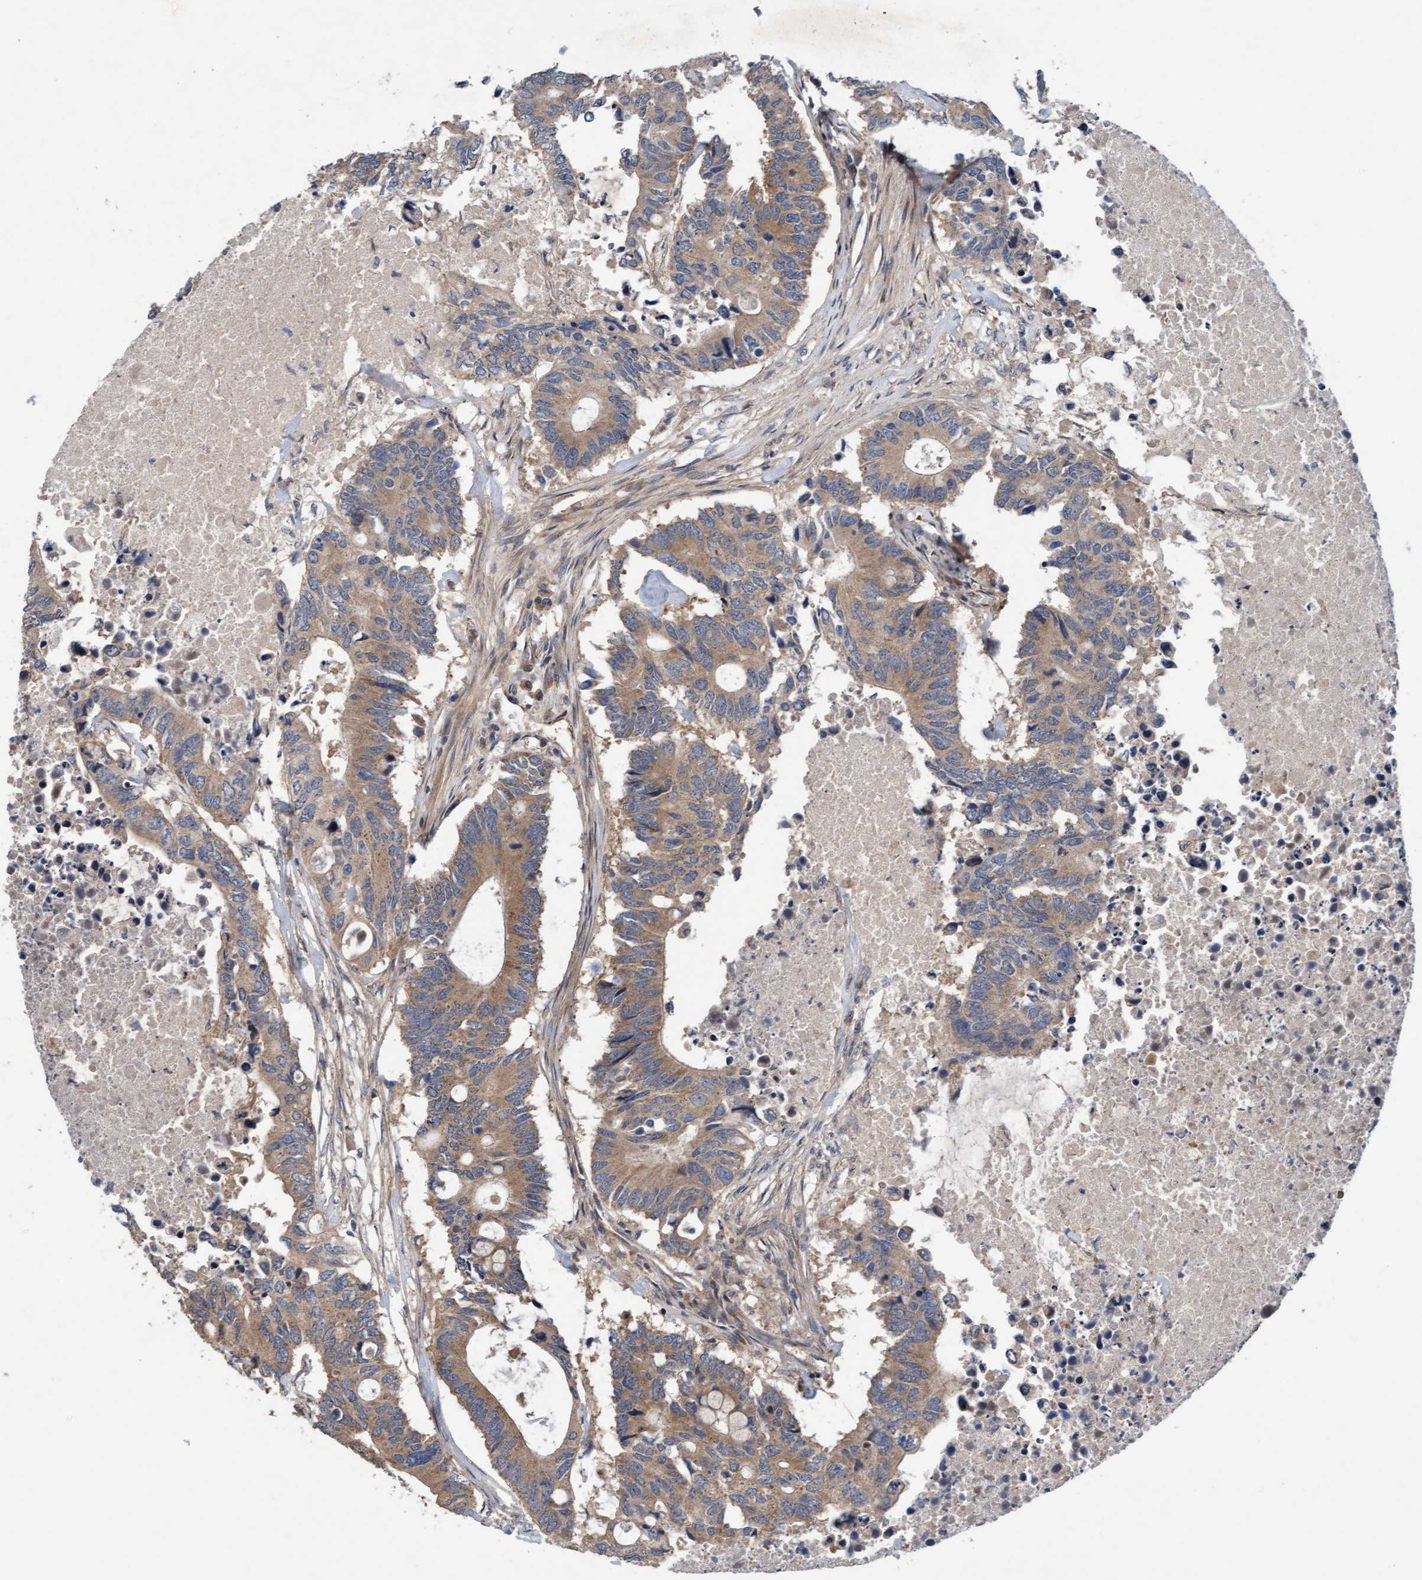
{"staining": {"intensity": "moderate", "quantity": ">75%", "location": "cytoplasmic/membranous"}, "tissue": "colorectal cancer", "cell_type": "Tumor cells", "image_type": "cancer", "snomed": [{"axis": "morphology", "description": "Adenocarcinoma, NOS"}, {"axis": "topography", "description": "Colon"}], "caption": "Human colorectal cancer stained with a protein marker exhibits moderate staining in tumor cells.", "gene": "MLXIP", "patient": {"sex": "male", "age": 71}}